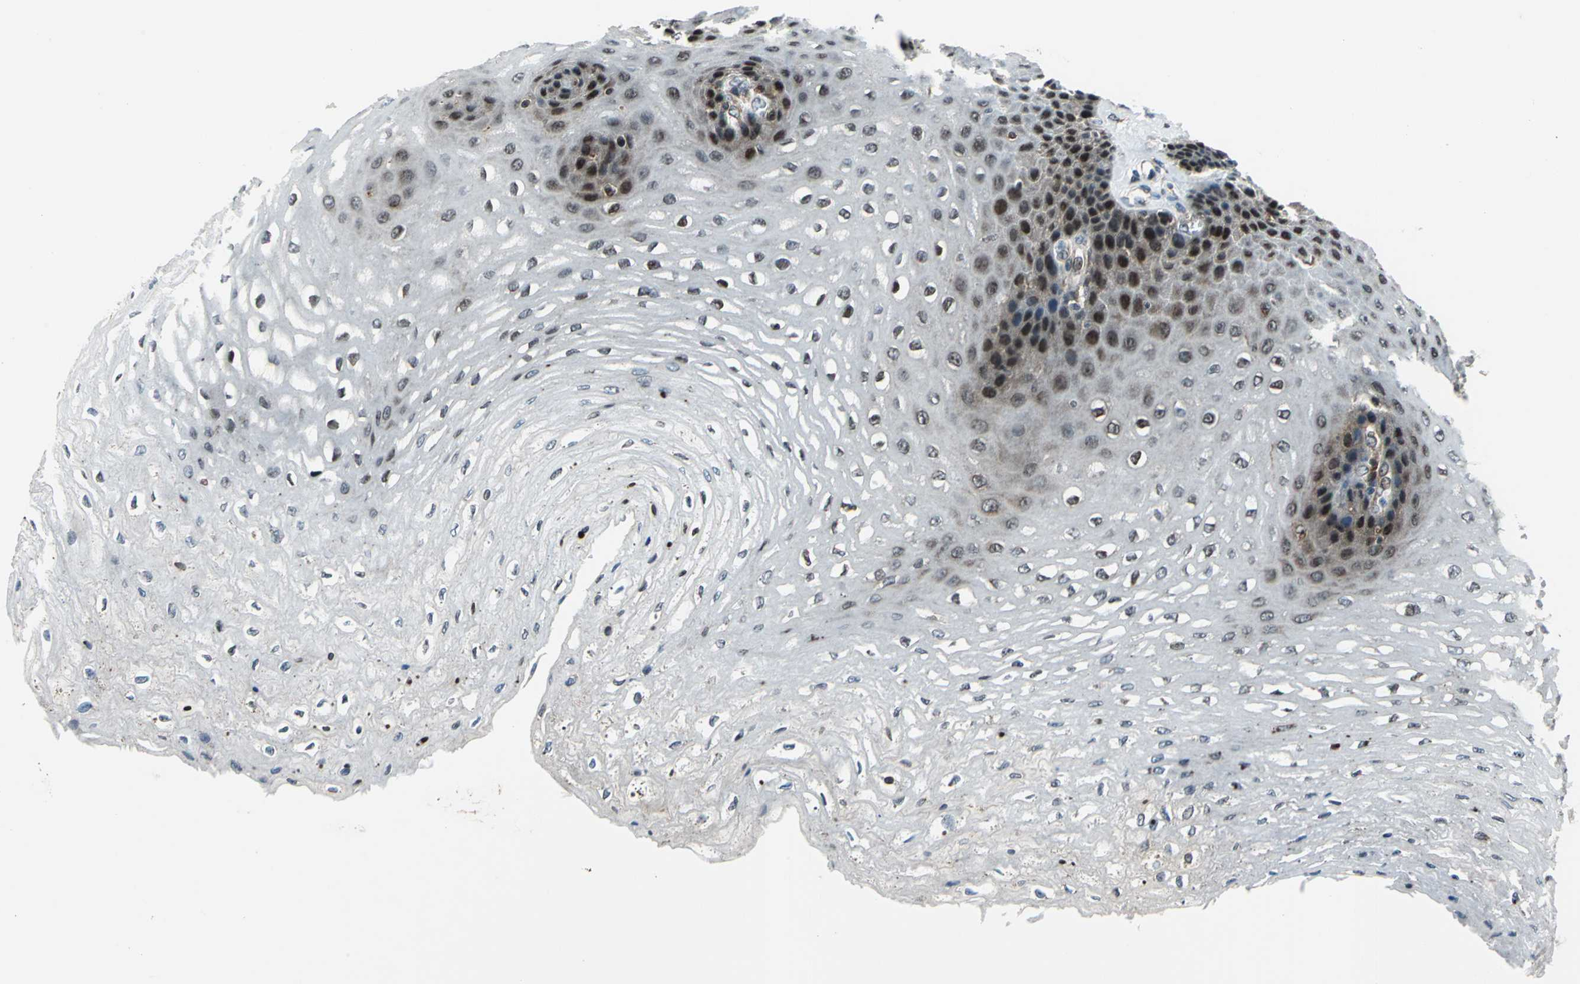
{"staining": {"intensity": "strong", "quantity": "<25%", "location": "nuclear"}, "tissue": "esophagus", "cell_type": "Squamous epithelial cells", "image_type": "normal", "snomed": [{"axis": "morphology", "description": "Normal tissue, NOS"}, {"axis": "topography", "description": "Esophagus"}], "caption": "DAB immunohistochemical staining of benign human esophagus reveals strong nuclear protein staining in about <25% of squamous epithelial cells.", "gene": "AATF", "patient": {"sex": "female", "age": 72}}